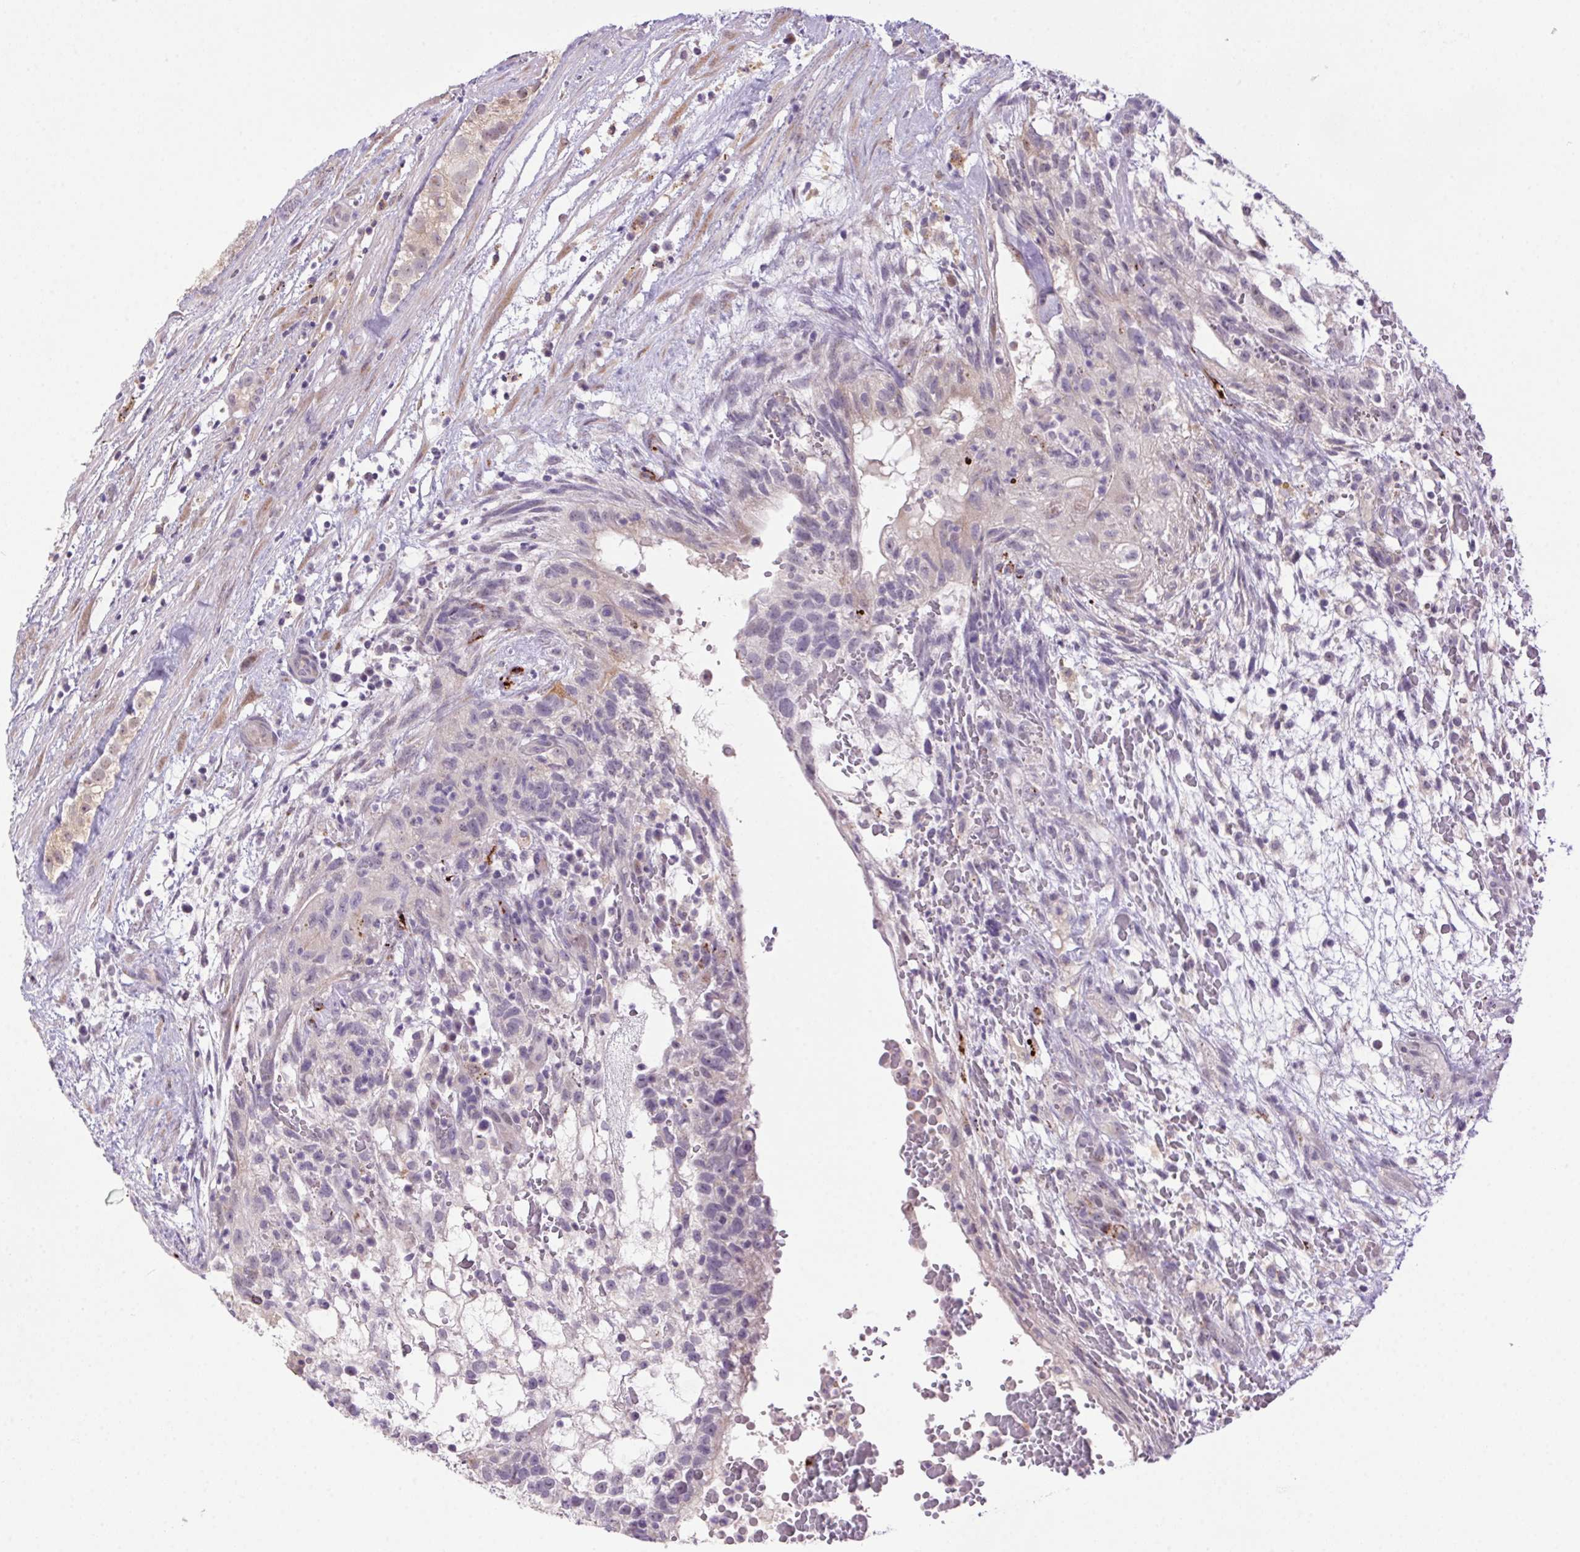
{"staining": {"intensity": "negative", "quantity": "none", "location": "none"}, "tissue": "testis cancer", "cell_type": "Tumor cells", "image_type": "cancer", "snomed": [{"axis": "morphology", "description": "Normal tissue, NOS"}, {"axis": "morphology", "description": "Carcinoma, Embryonal, NOS"}, {"axis": "topography", "description": "Testis"}], "caption": "Immunohistochemistry (IHC) of human testis cancer demonstrates no staining in tumor cells. (IHC, brightfield microscopy, high magnification).", "gene": "LRRTM1", "patient": {"sex": "male", "age": 32}}